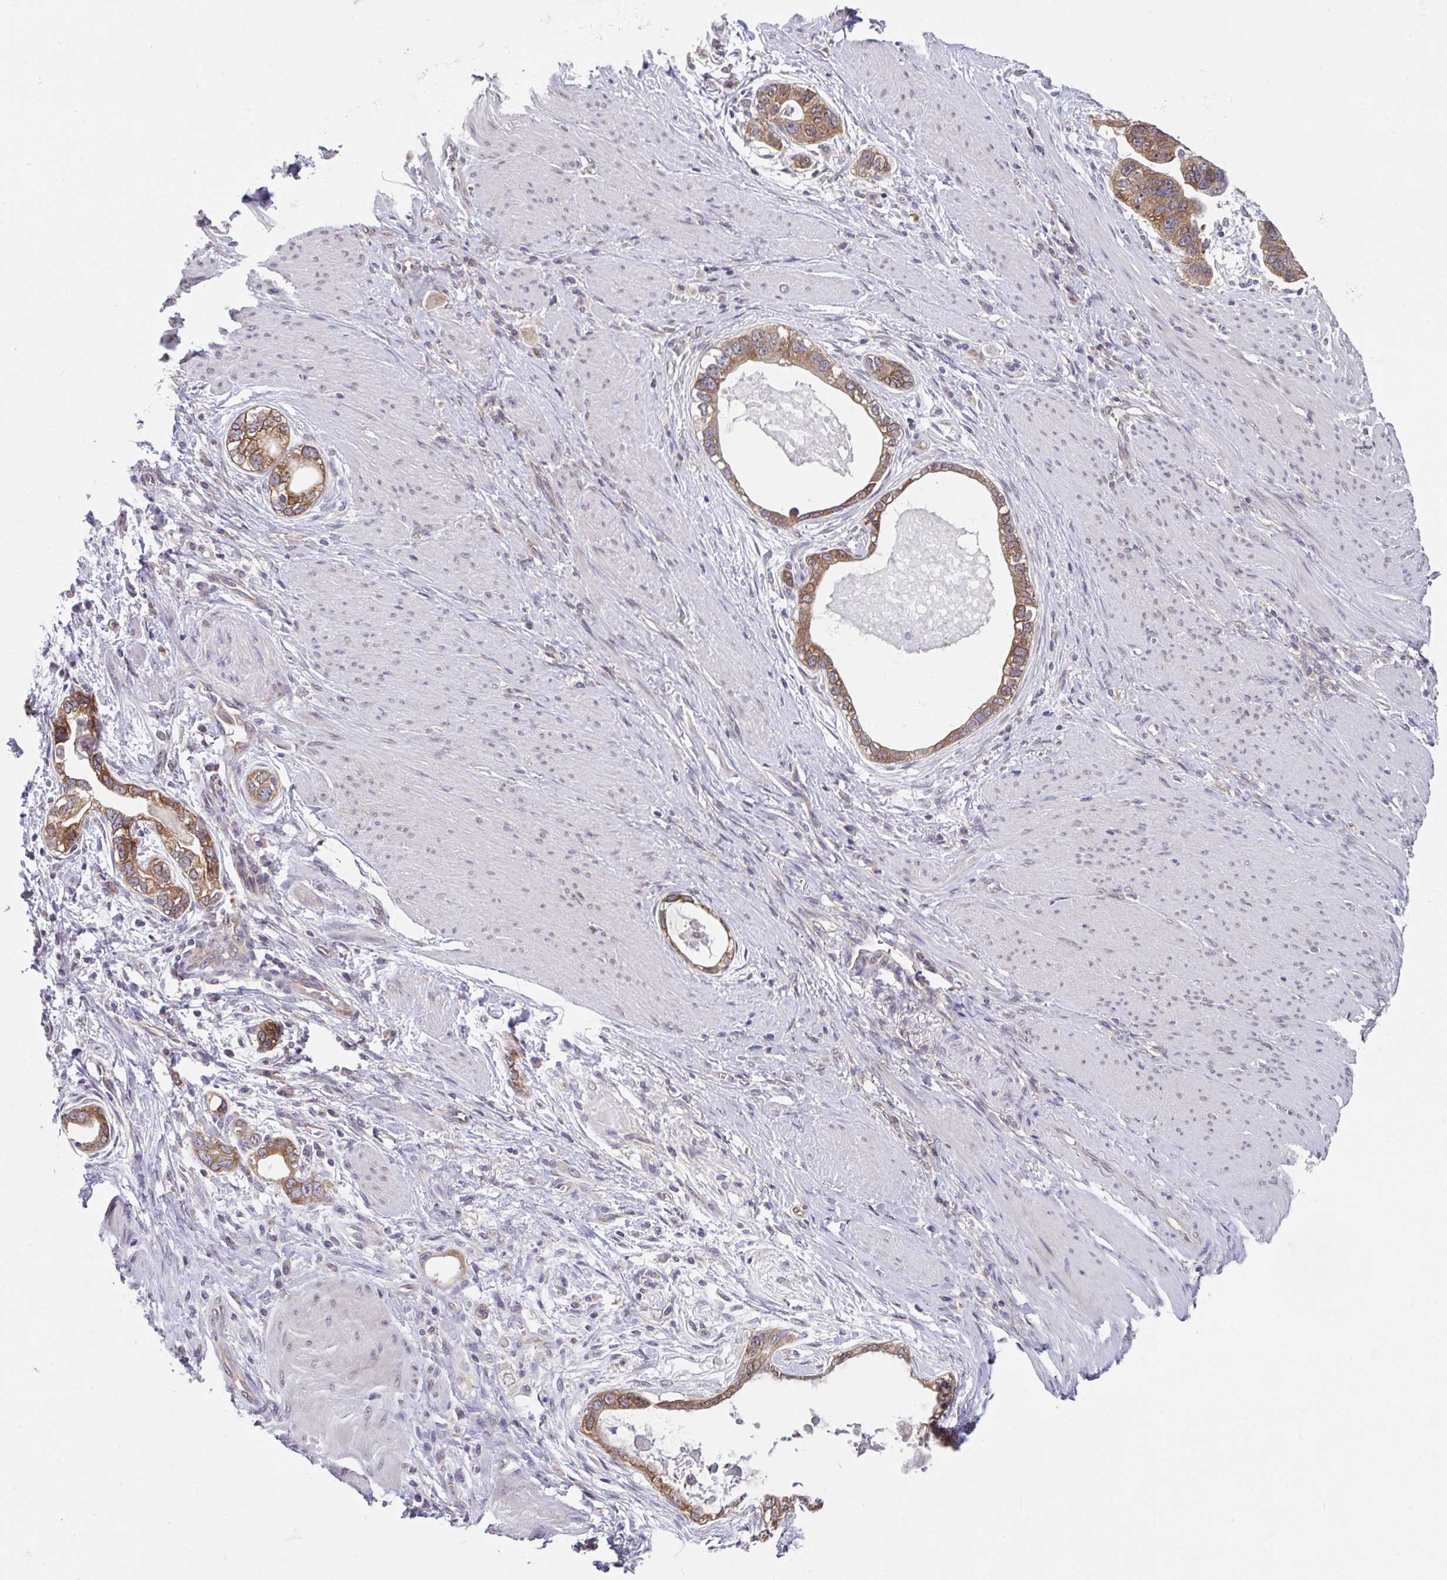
{"staining": {"intensity": "moderate", "quantity": ">75%", "location": "cytoplasmic/membranous"}, "tissue": "stomach cancer", "cell_type": "Tumor cells", "image_type": "cancer", "snomed": [{"axis": "morphology", "description": "Adenocarcinoma, NOS"}, {"axis": "topography", "description": "Stomach, lower"}], "caption": "Adenocarcinoma (stomach) stained for a protein displays moderate cytoplasmic/membranous positivity in tumor cells. The staining was performed using DAB, with brown indicating positive protein expression. Nuclei are stained blue with hematoxylin.", "gene": "RALBP1", "patient": {"sex": "female", "age": 93}}